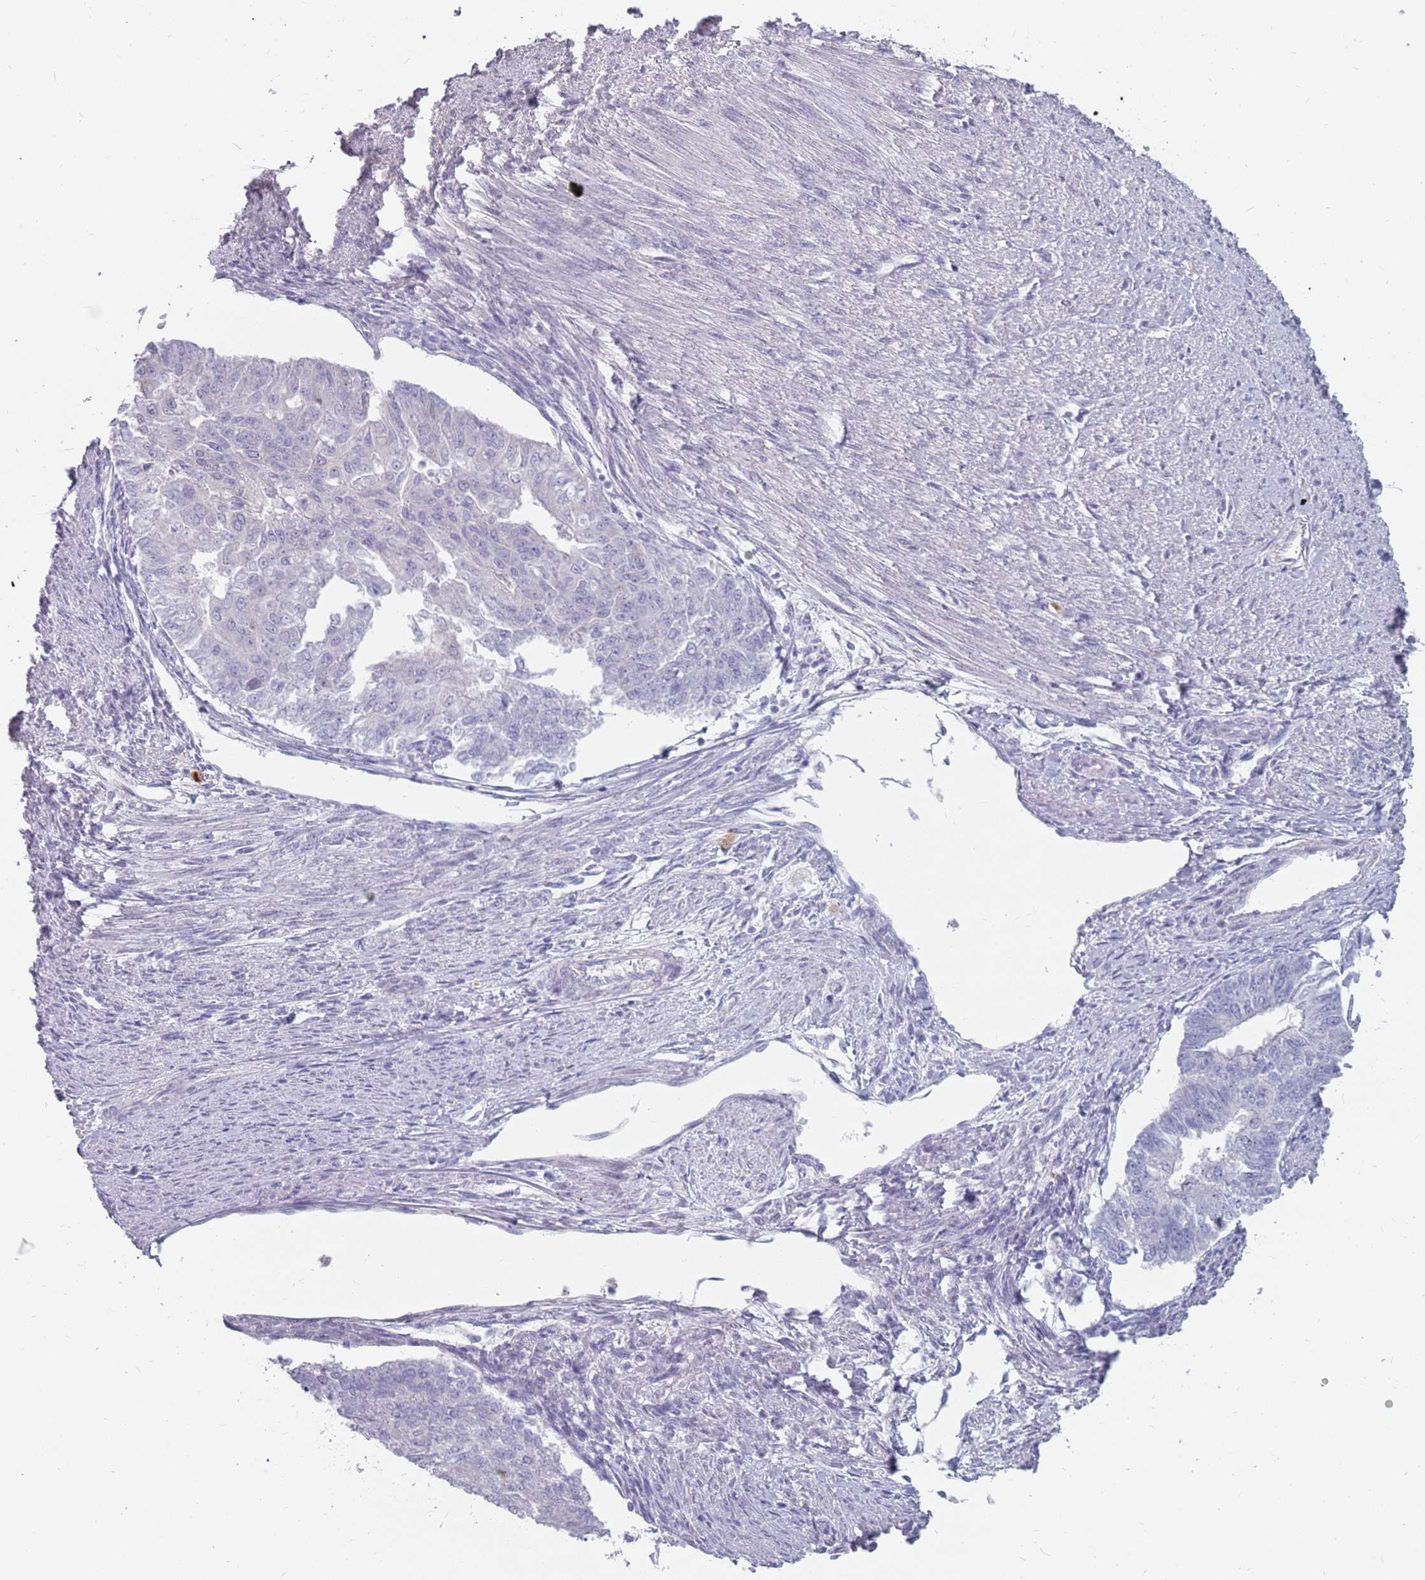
{"staining": {"intensity": "negative", "quantity": "none", "location": "none"}, "tissue": "endometrial cancer", "cell_type": "Tumor cells", "image_type": "cancer", "snomed": [{"axis": "morphology", "description": "Adenocarcinoma, NOS"}, {"axis": "topography", "description": "Endometrium"}], "caption": "DAB (3,3'-diaminobenzidine) immunohistochemical staining of human endometrial cancer (adenocarcinoma) displays no significant positivity in tumor cells.", "gene": "DDX4", "patient": {"sex": "female", "age": 32}}